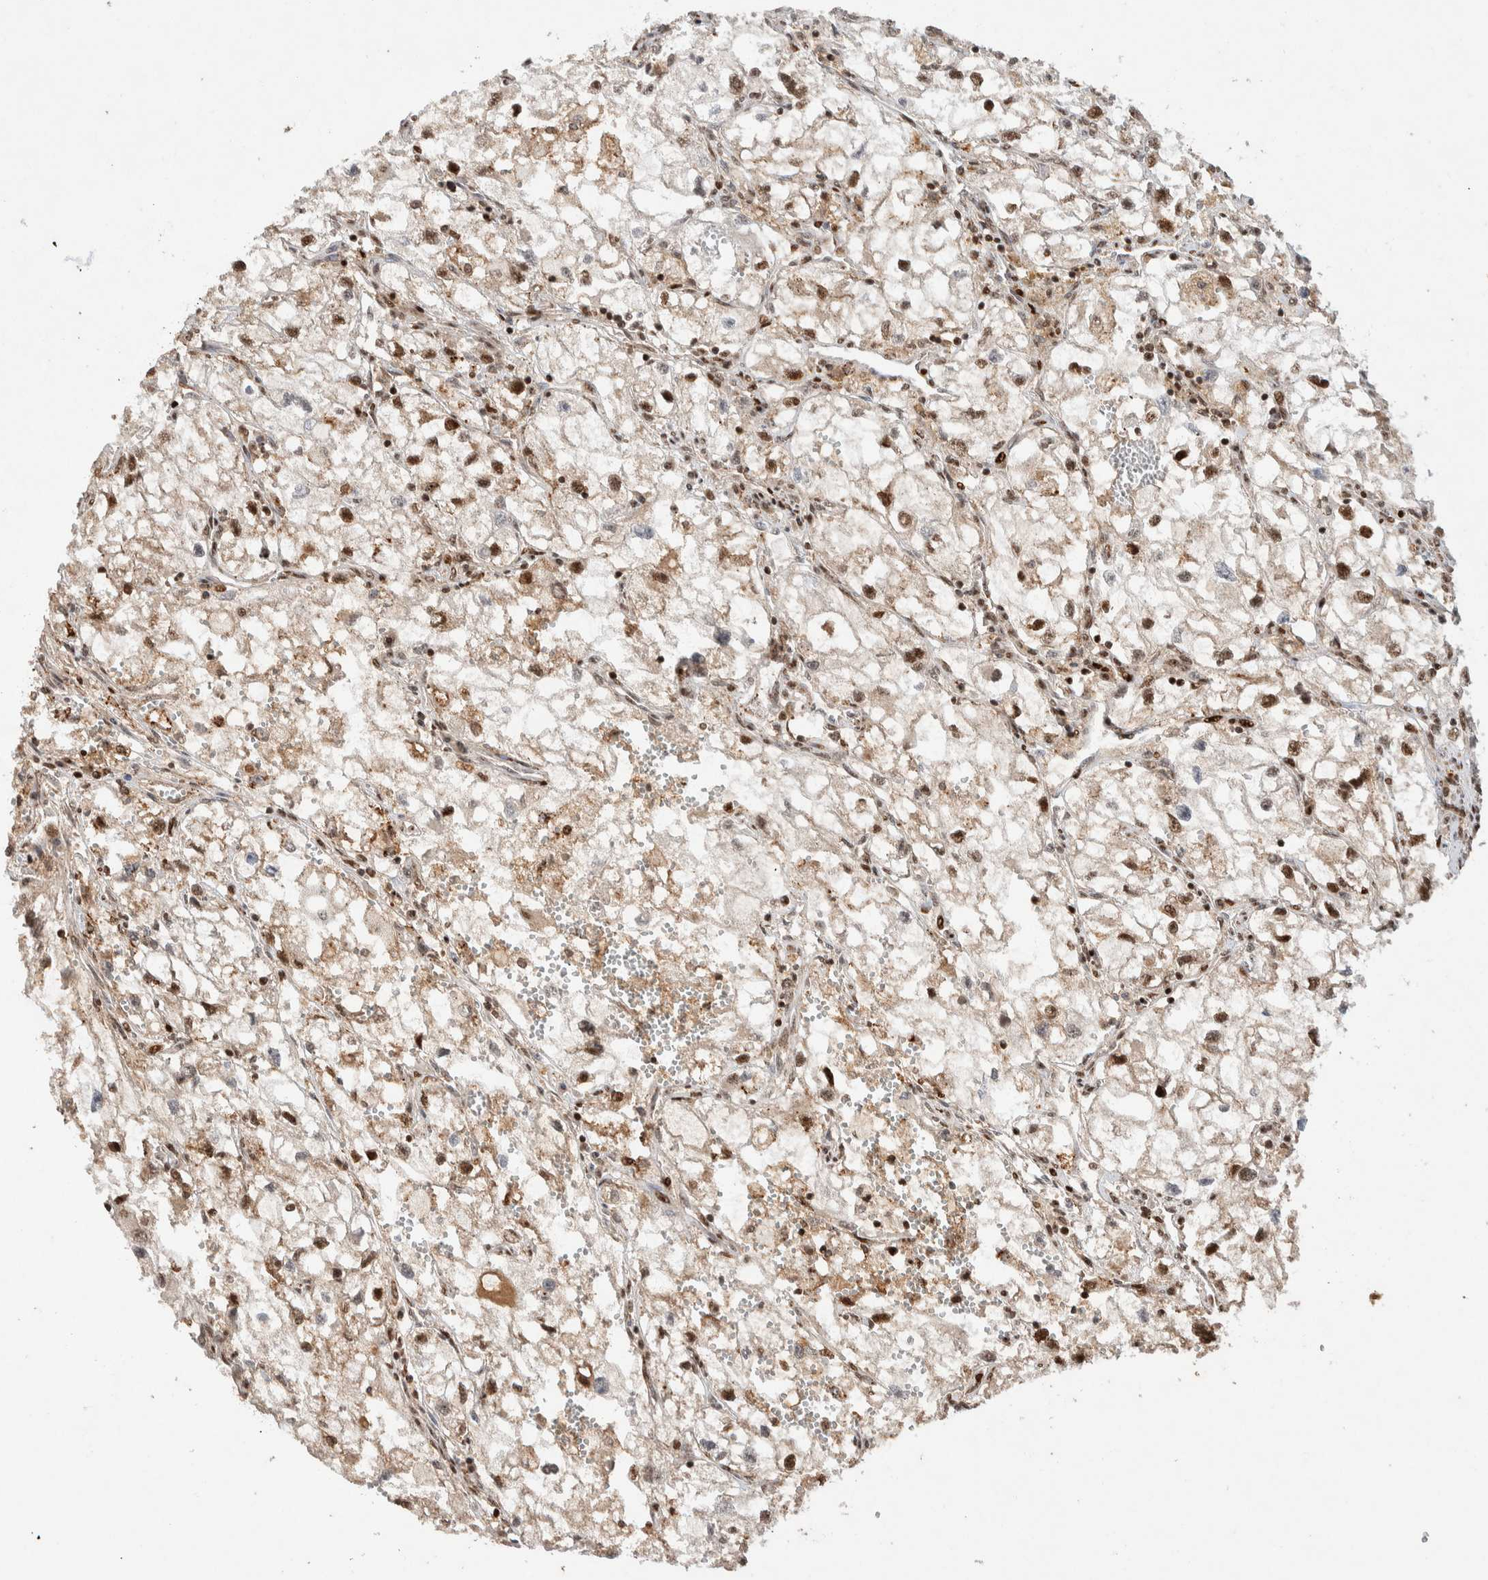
{"staining": {"intensity": "moderate", "quantity": ">75%", "location": "nuclear"}, "tissue": "renal cancer", "cell_type": "Tumor cells", "image_type": "cancer", "snomed": [{"axis": "morphology", "description": "Adenocarcinoma, NOS"}, {"axis": "topography", "description": "Kidney"}], "caption": "A brown stain highlights moderate nuclear positivity of a protein in human renal adenocarcinoma tumor cells. (DAB (3,3'-diaminobenzidine) IHC, brown staining for protein, blue staining for nuclei).", "gene": "ZNF521", "patient": {"sex": "female", "age": 70}}